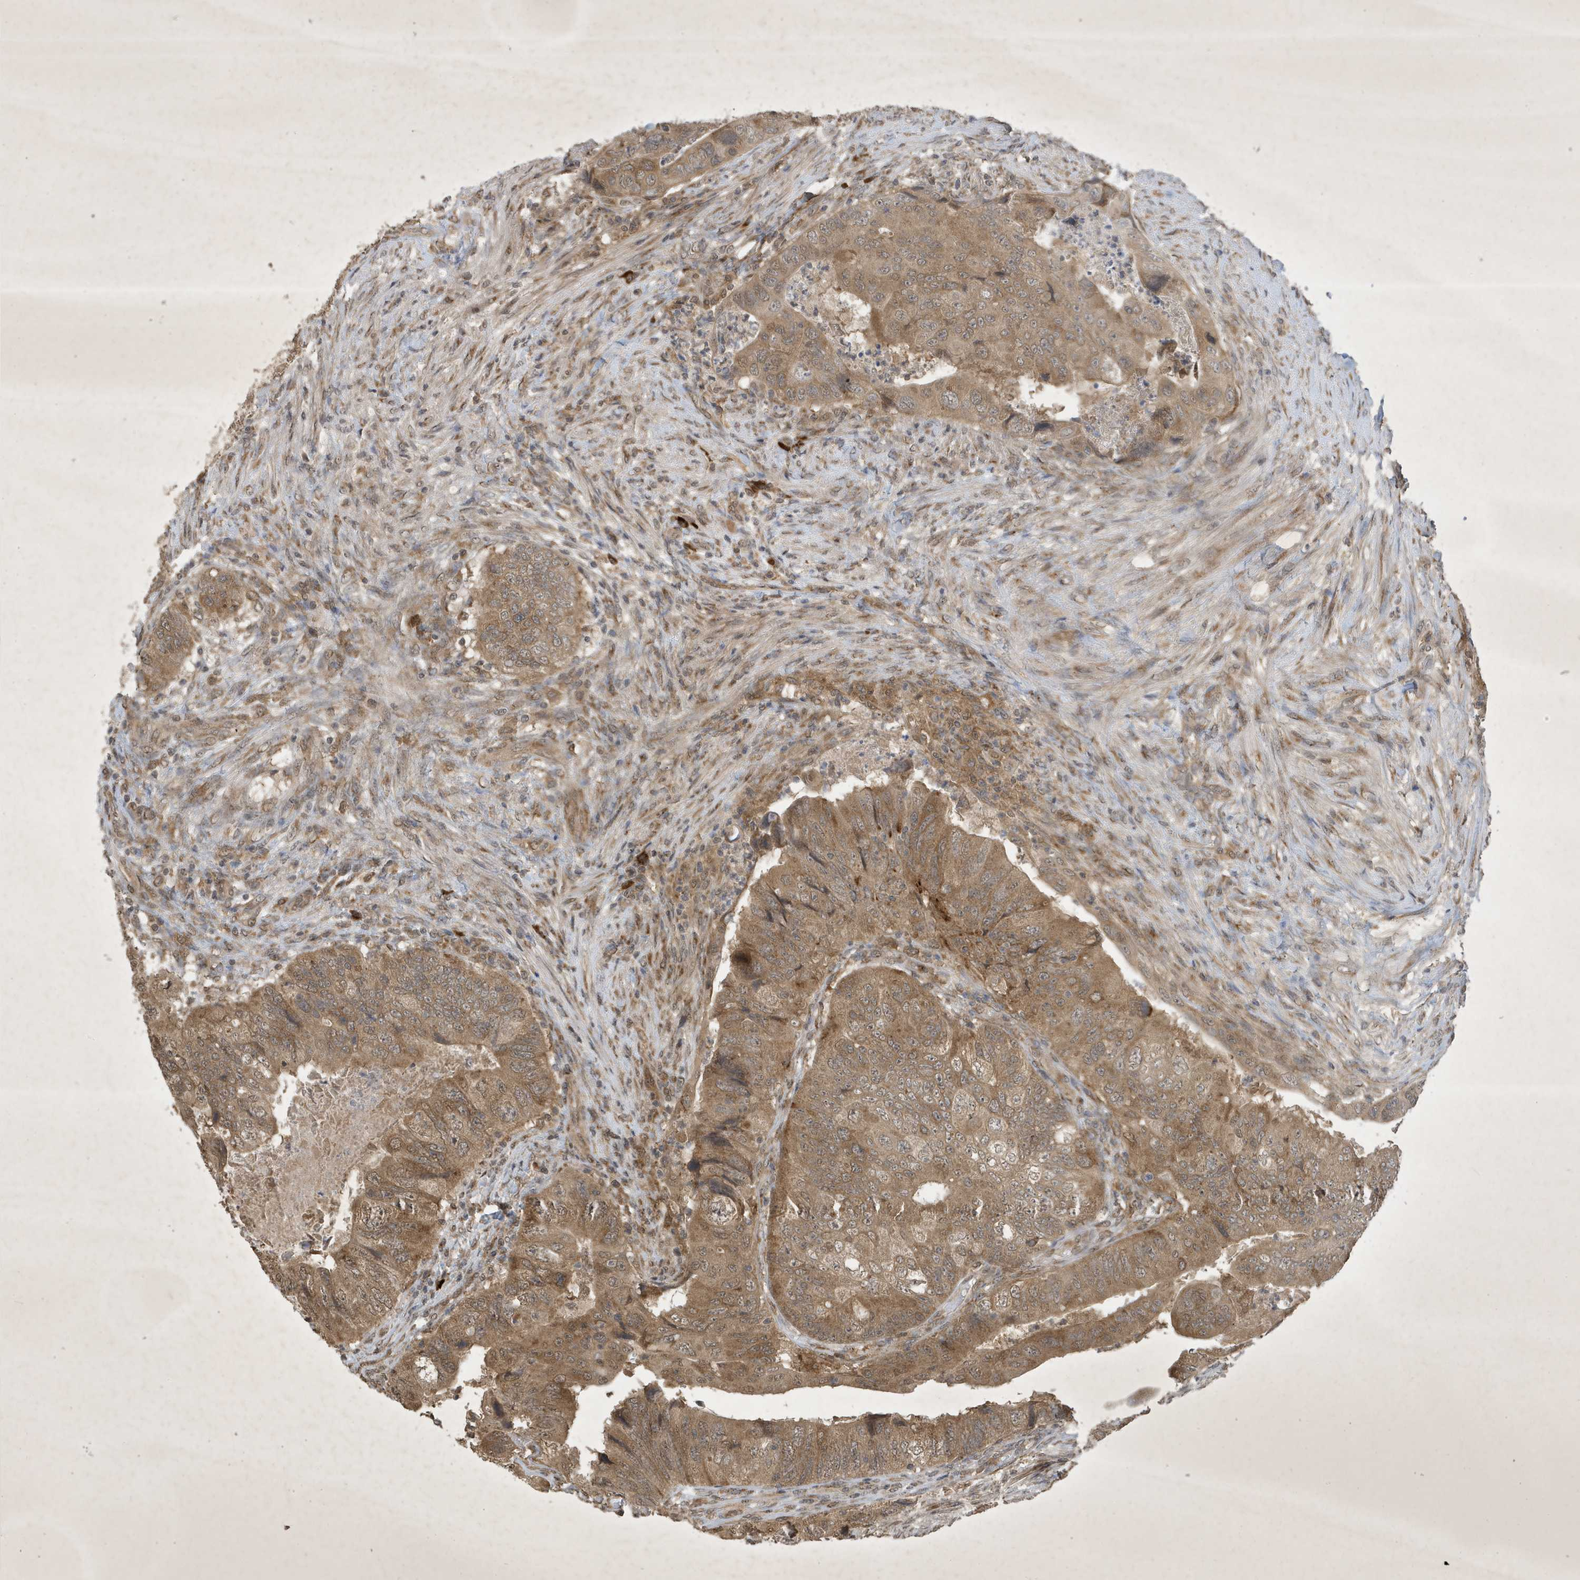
{"staining": {"intensity": "moderate", "quantity": ">75%", "location": "cytoplasmic/membranous"}, "tissue": "colorectal cancer", "cell_type": "Tumor cells", "image_type": "cancer", "snomed": [{"axis": "morphology", "description": "Adenocarcinoma, NOS"}, {"axis": "topography", "description": "Rectum"}], "caption": "Protein staining shows moderate cytoplasmic/membranous expression in approximately >75% of tumor cells in colorectal cancer. (DAB IHC, brown staining for protein, blue staining for nuclei).", "gene": "STX10", "patient": {"sex": "male", "age": 63}}